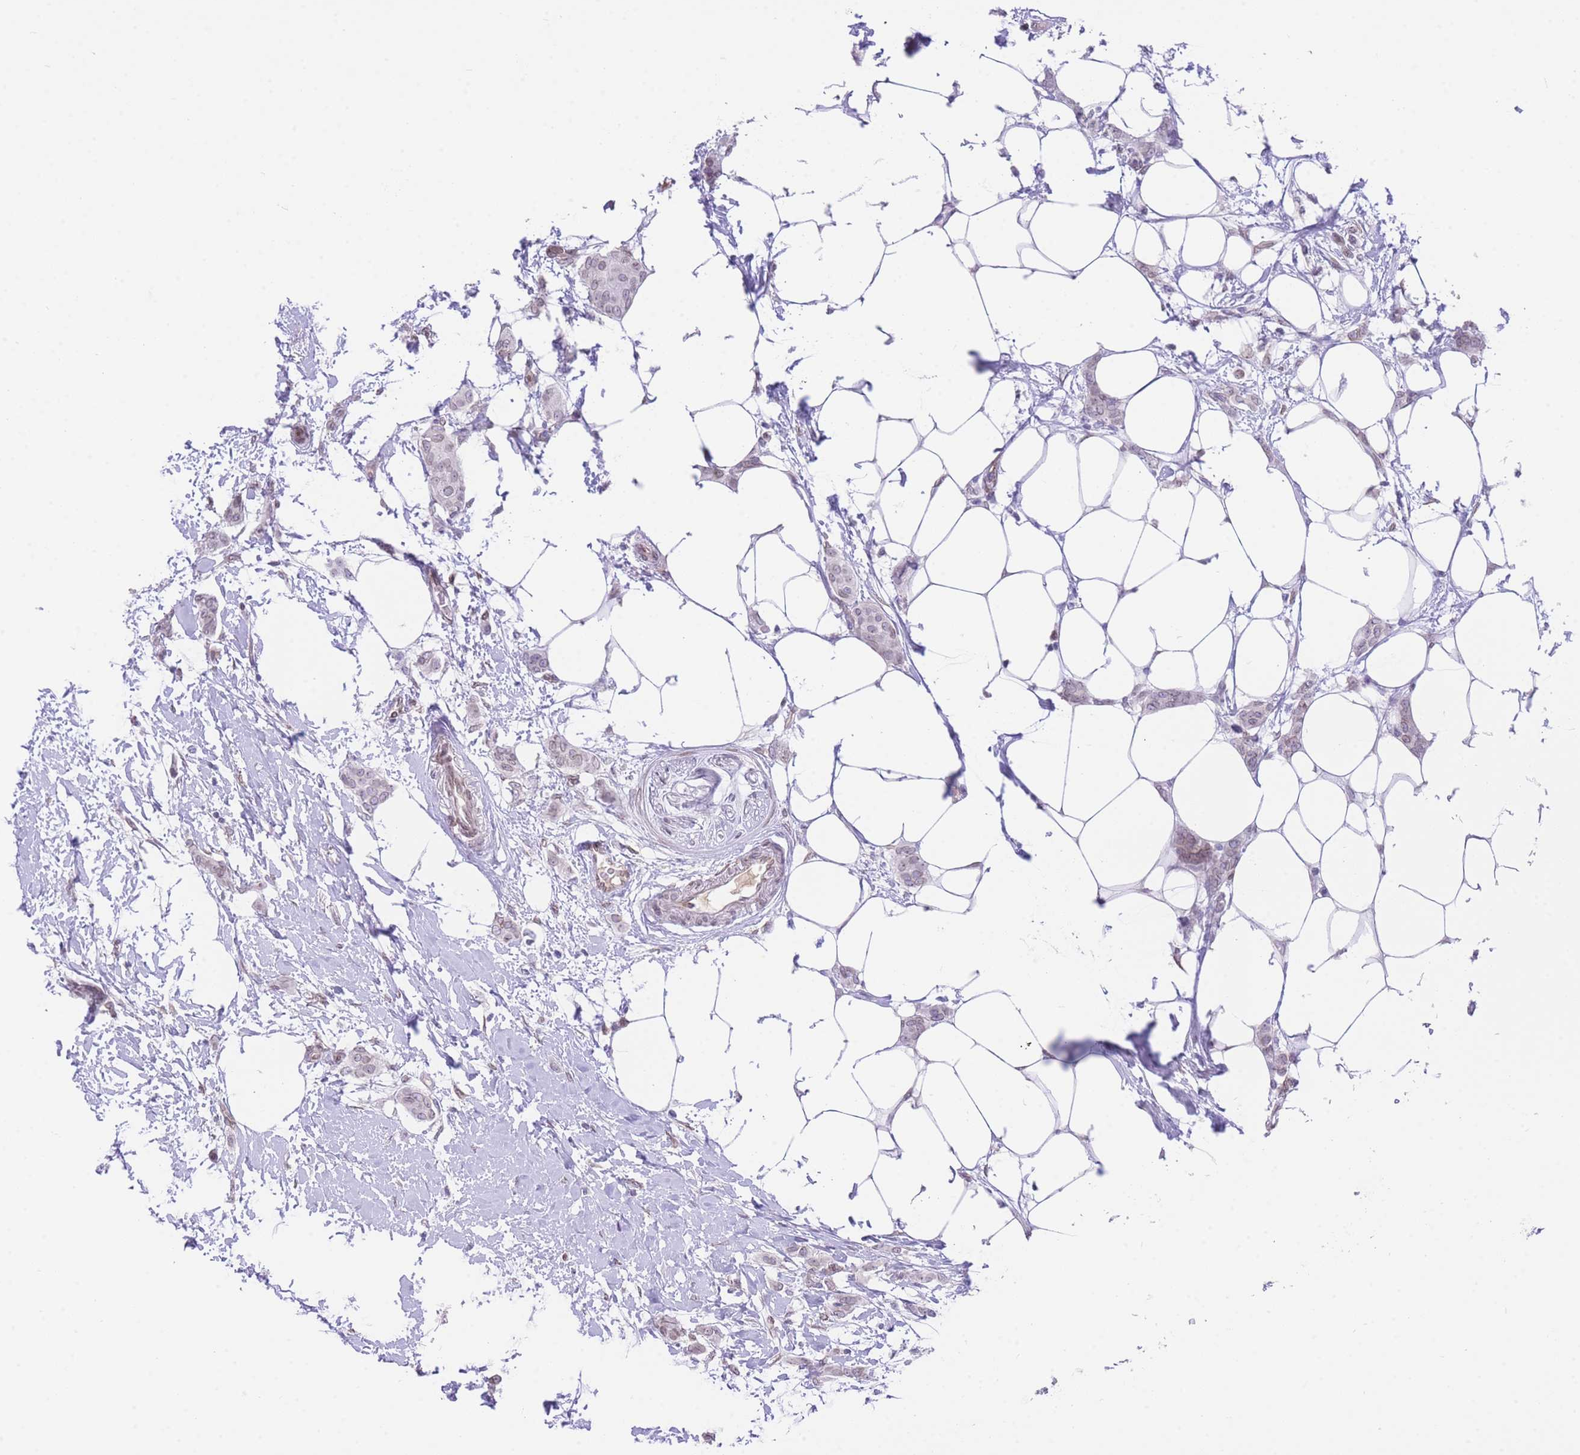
{"staining": {"intensity": "weak", "quantity": ">75%", "location": "nuclear"}, "tissue": "breast cancer", "cell_type": "Tumor cells", "image_type": "cancer", "snomed": [{"axis": "morphology", "description": "Duct carcinoma"}, {"axis": "topography", "description": "Breast"}], "caption": "Weak nuclear protein staining is seen in approximately >75% of tumor cells in breast cancer (intraductal carcinoma). (brown staining indicates protein expression, while blue staining denotes nuclei).", "gene": "OR10AD1", "patient": {"sex": "female", "age": 72}}